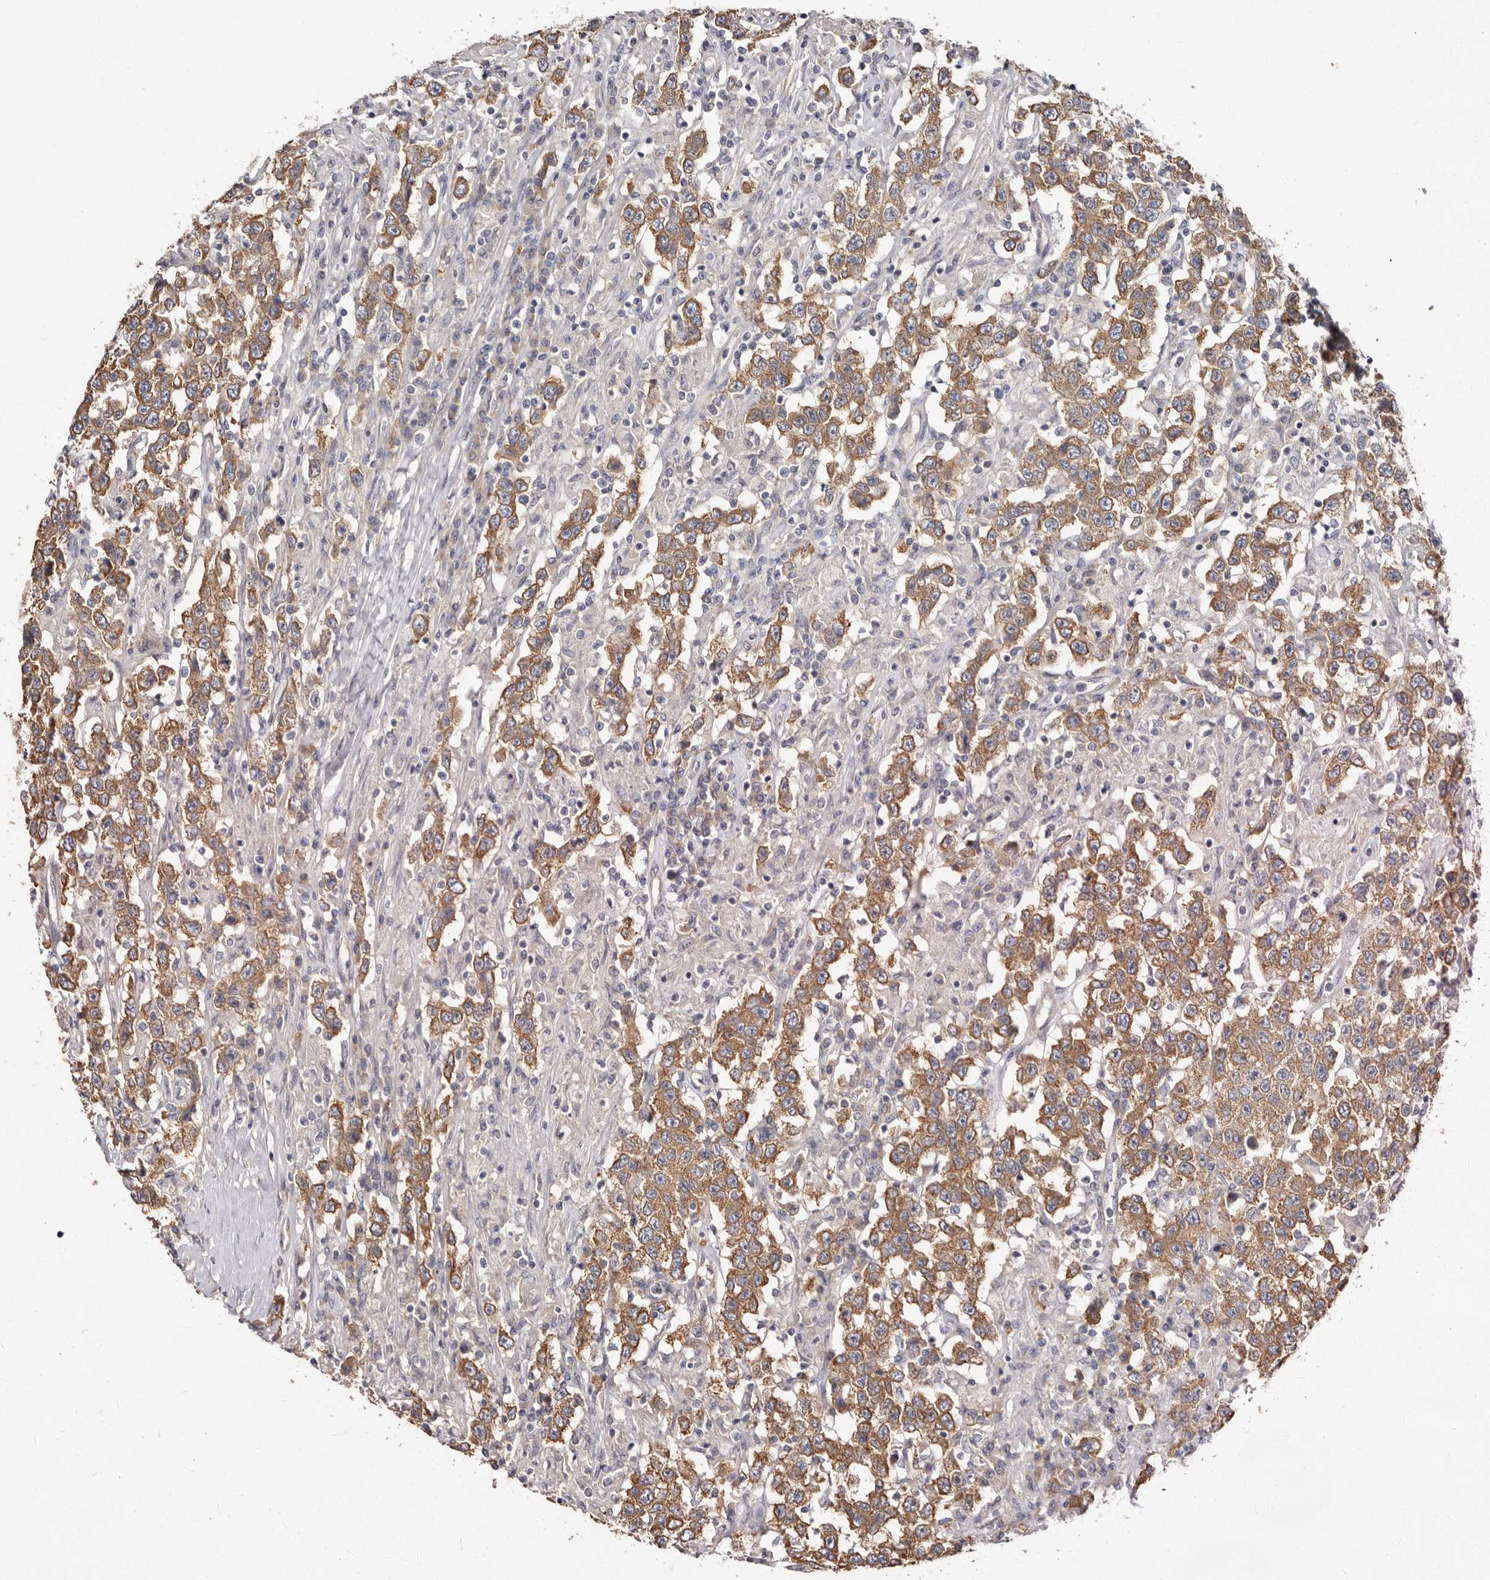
{"staining": {"intensity": "moderate", "quantity": ">75%", "location": "cytoplasmic/membranous"}, "tissue": "testis cancer", "cell_type": "Tumor cells", "image_type": "cancer", "snomed": [{"axis": "morphology", "description": "Seminoma, NOS"}, {"axis": "topography", "description": "Testis"}], "caption": "Immunohistochemical staining of human testis cancer (seminoma) exhibits moderate cytoplasmic/membranous protein staining in approximately >75% of tumor cells.", "gene": "FAM167B", "patient": {"sex": "male", "age": 41}}